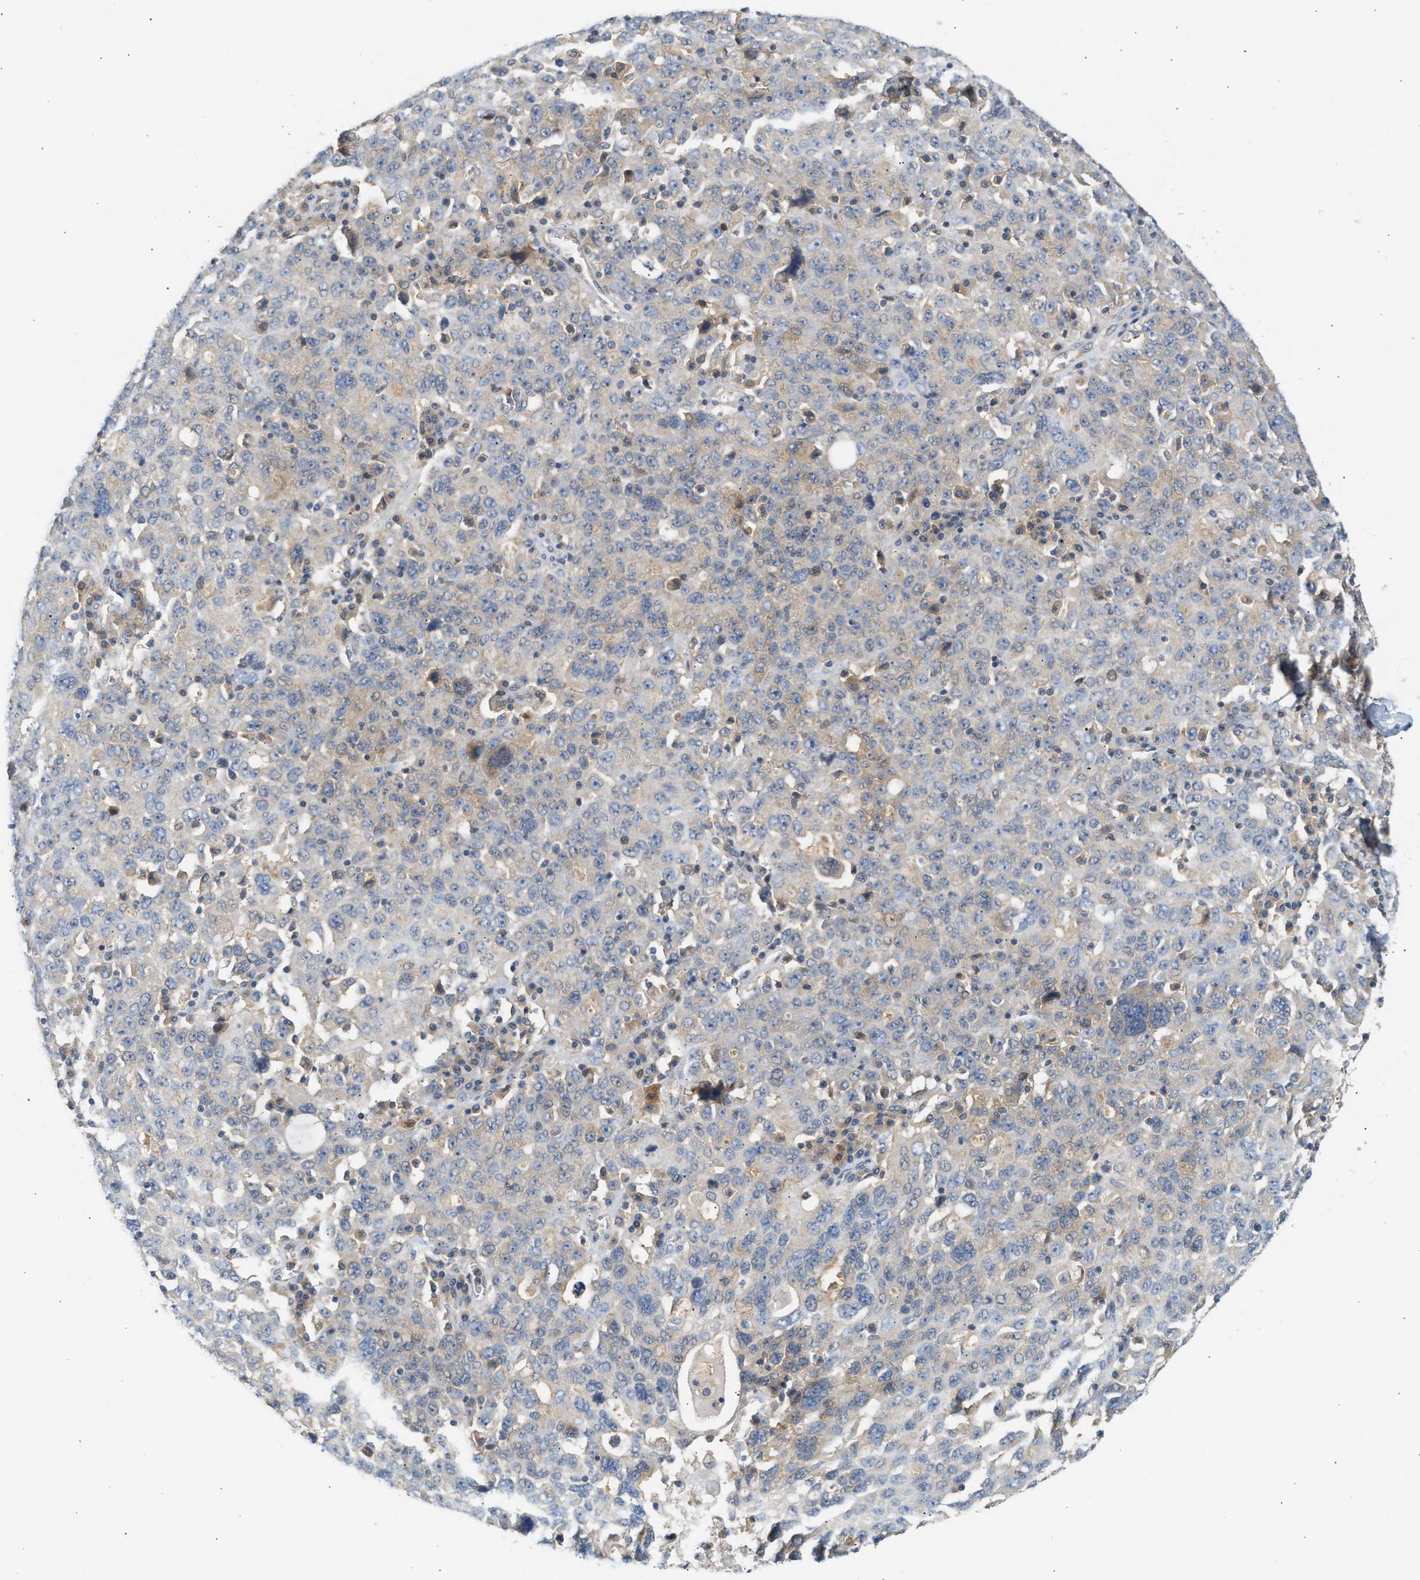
{"staining": {"intensity": "weak", "quantity": "25%-75%", "location": "cytoplasmic/membranous"}, "tissue": "ovarian cancer", "cell_type": "Tumor cells", "image_type": "cancer", "snomed": [{"axis": "morphology", "description": "Carcinoma, endometroid"}, {"axis": "topography", "description": "Ovary"}], "caption": "Ovarian cancer (endometroid carcinoma) was stained to show a protein in brown. There is low levels of weak cytoplasmic/membranous staining in about 25%-75% of tumor cells.", "gene": "PAFAH1B1", "patient": {"sex": "female", "age": 62}}